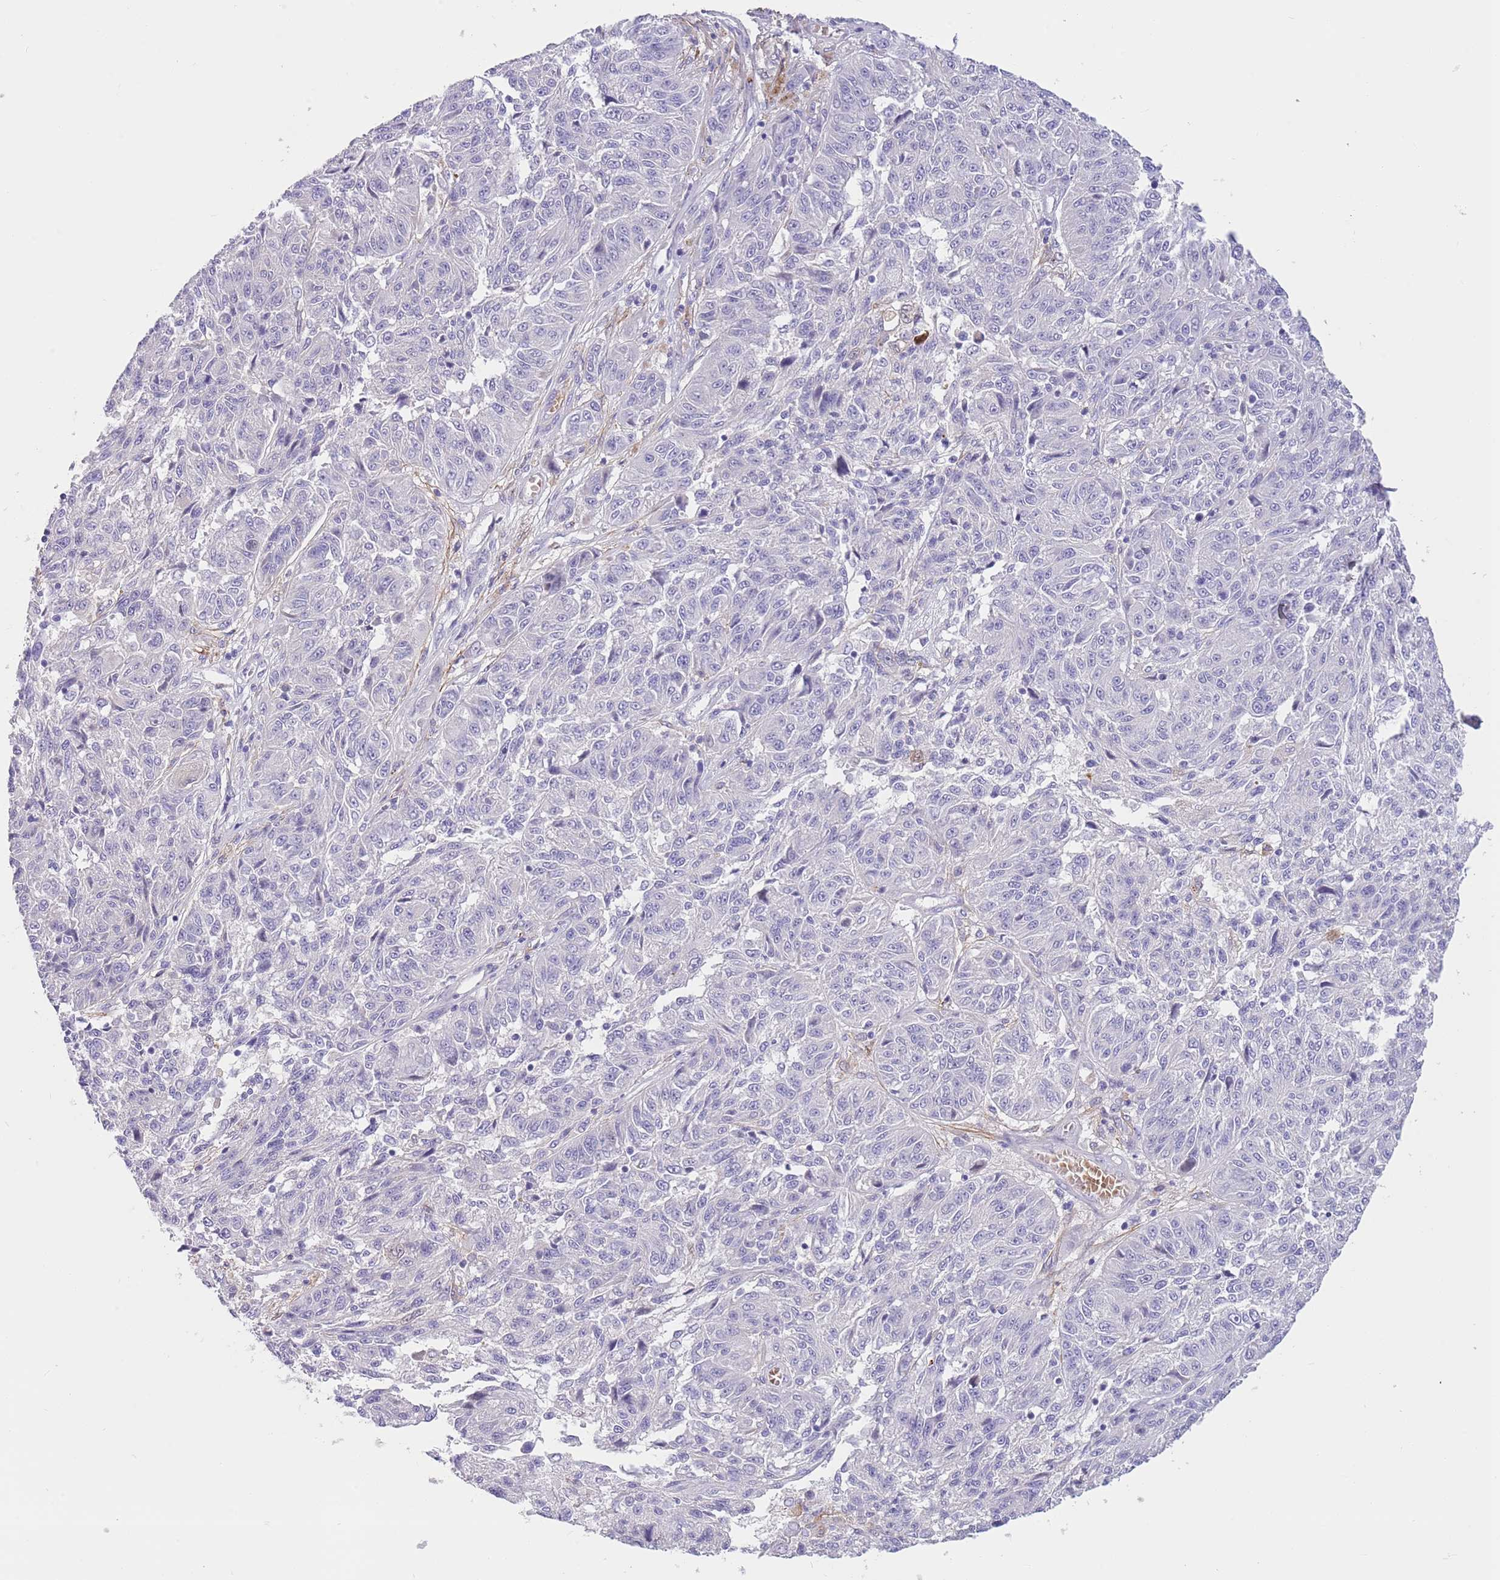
{"staining": {"intensity": "negative", "quantity": "none", "location": "none"}, "tissue": "melanoma", "cell_type": "Tumor cells", "image_type": "cancer", "snomed": [{"axis": "morphology", "description": "Malignant melanoma, NOS"}, {"axis": "topography", "description": "Skin"}], "caption": "Malignant melanoma stained for a protein using immunohistochemistry (IHC) demonstrates no staining tumor cells.", "gene": "LEPROTL1", "patient": {"sex": "male", "age": 53}}